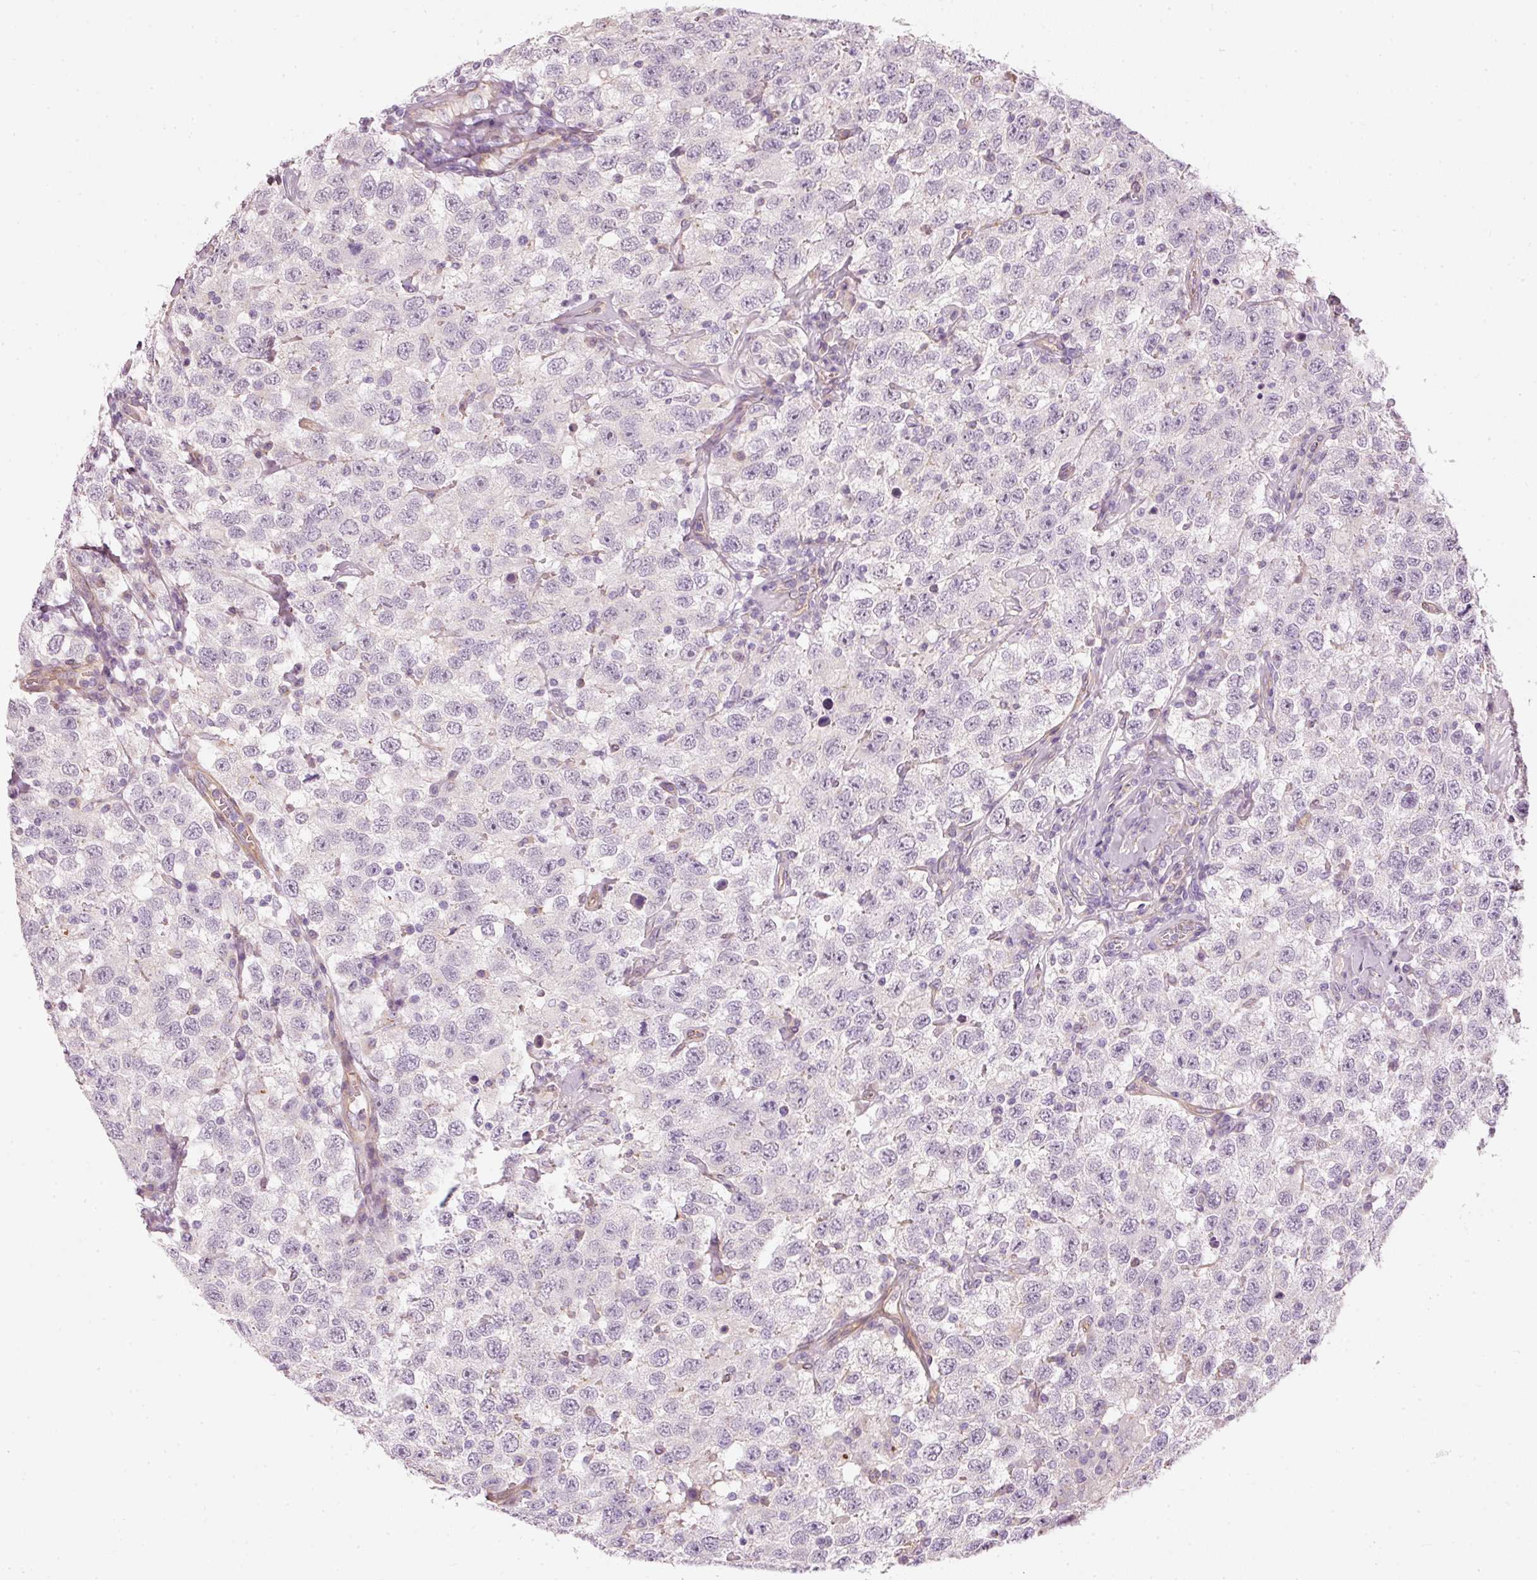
{"staining": {"intensity": "negative", "quantity": "none", "location": "none"}, "tissue": "testis cancer", "cell_type": "Tumor cells", "image_type": "cancer", "snomed": [{"axis": "morphology", "description": "Seminoma, NOS"}, {"axis": "topography", "description": "Testis"}], "caption": "Tumor cells show no significant protein expression in testis cancer (seminoma).", "gene": "OSR2", "patient": {"sex": "male", "age": 41}}